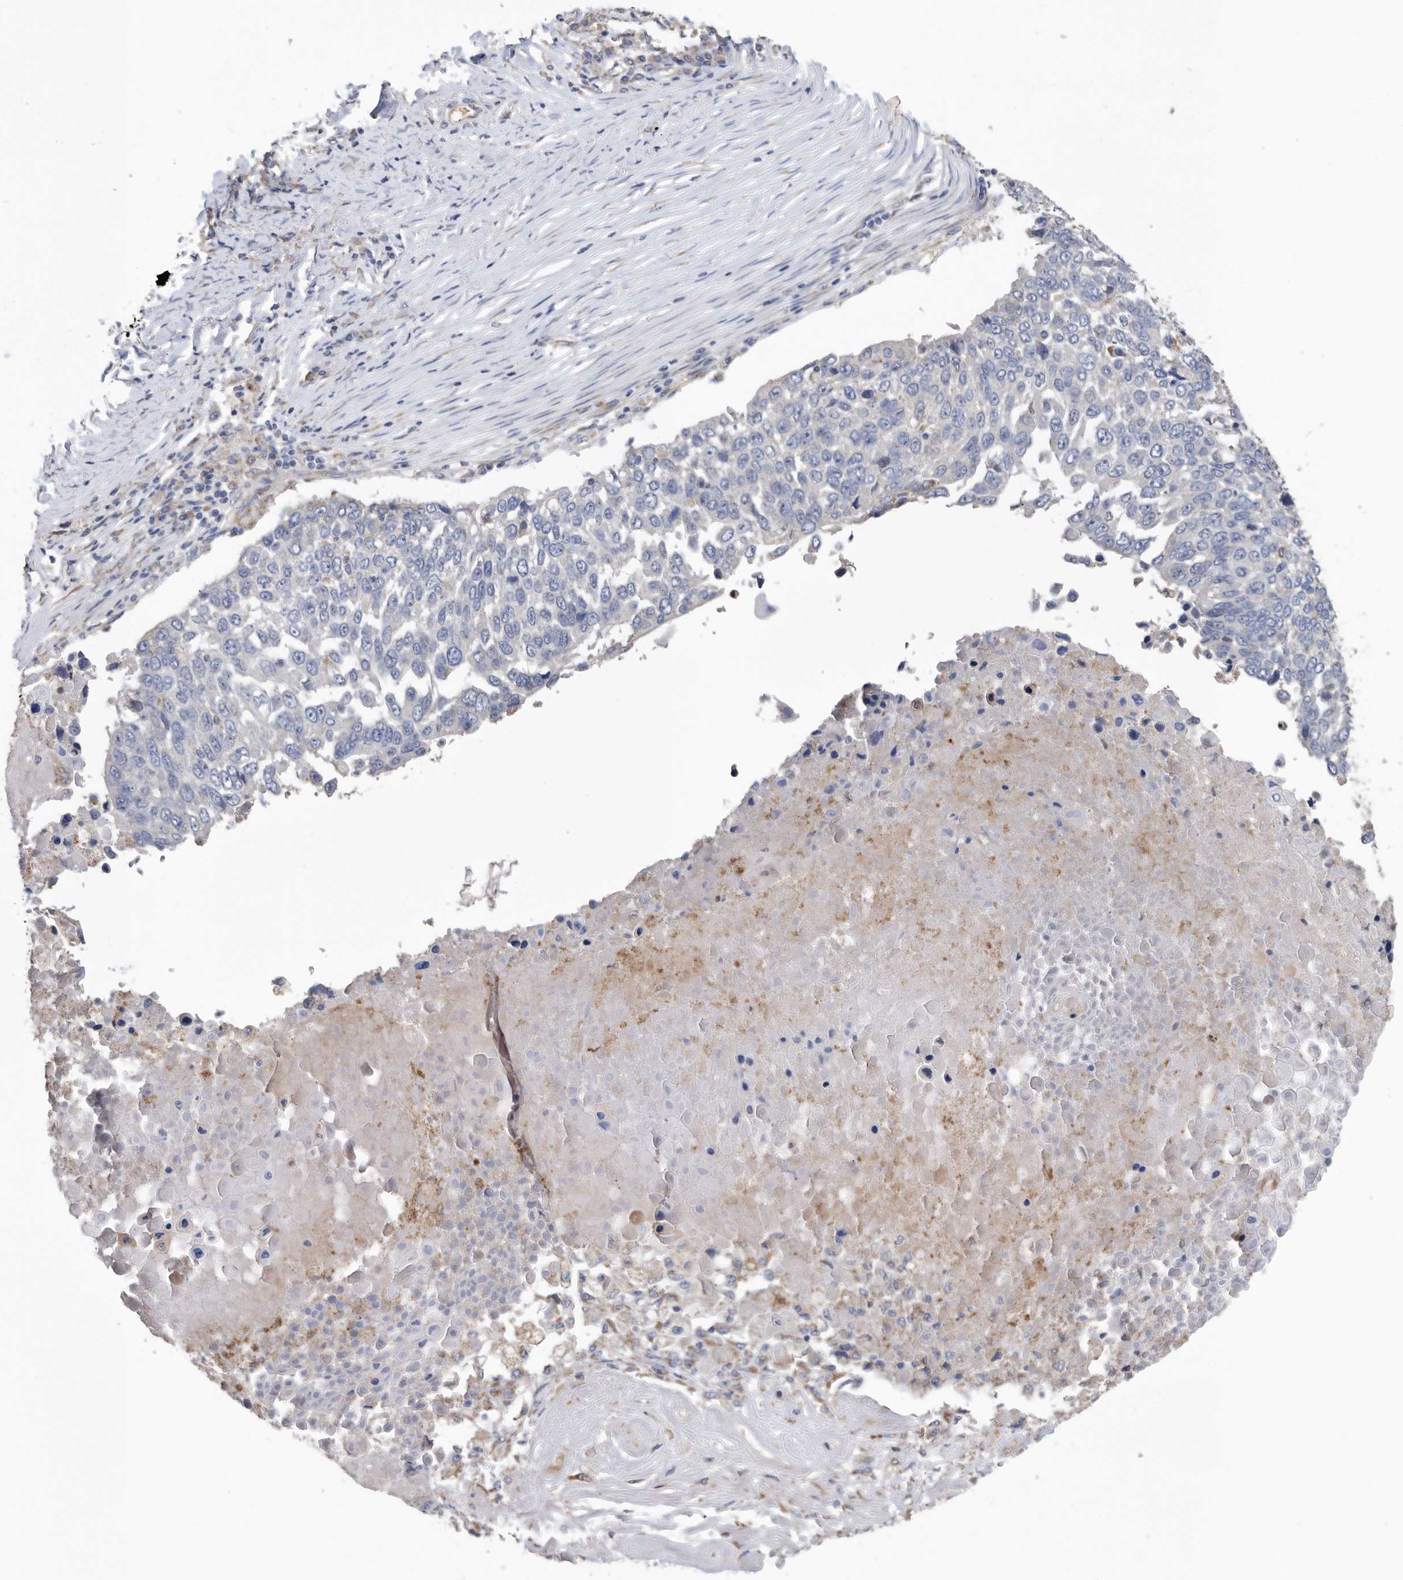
{"staining": {"intensity": "moderate", "quantity": "<25%", "location": "cytoplasmic/membranous"}, "tissue": "lung cancer", "cell_type": "Tumor cells", "image_type": "cancer", "snomed": [{"axis": "morphology", "description": "Squamous cell carcinoma, NOS"}, {"axis": "topography", "description": "Lung"}], "caption": "Squamous cell carcinoma (lung) stained with DAB IHC demonstrates low levels of moderate cytoplasmic/membranous staining in about <25% of tumor cells. Immunohistochemistry stains the protein in brown and the nuclei are stained blue.", "gene": "CRISPLD2", "patient": {"sex": "male", "age": 66}}